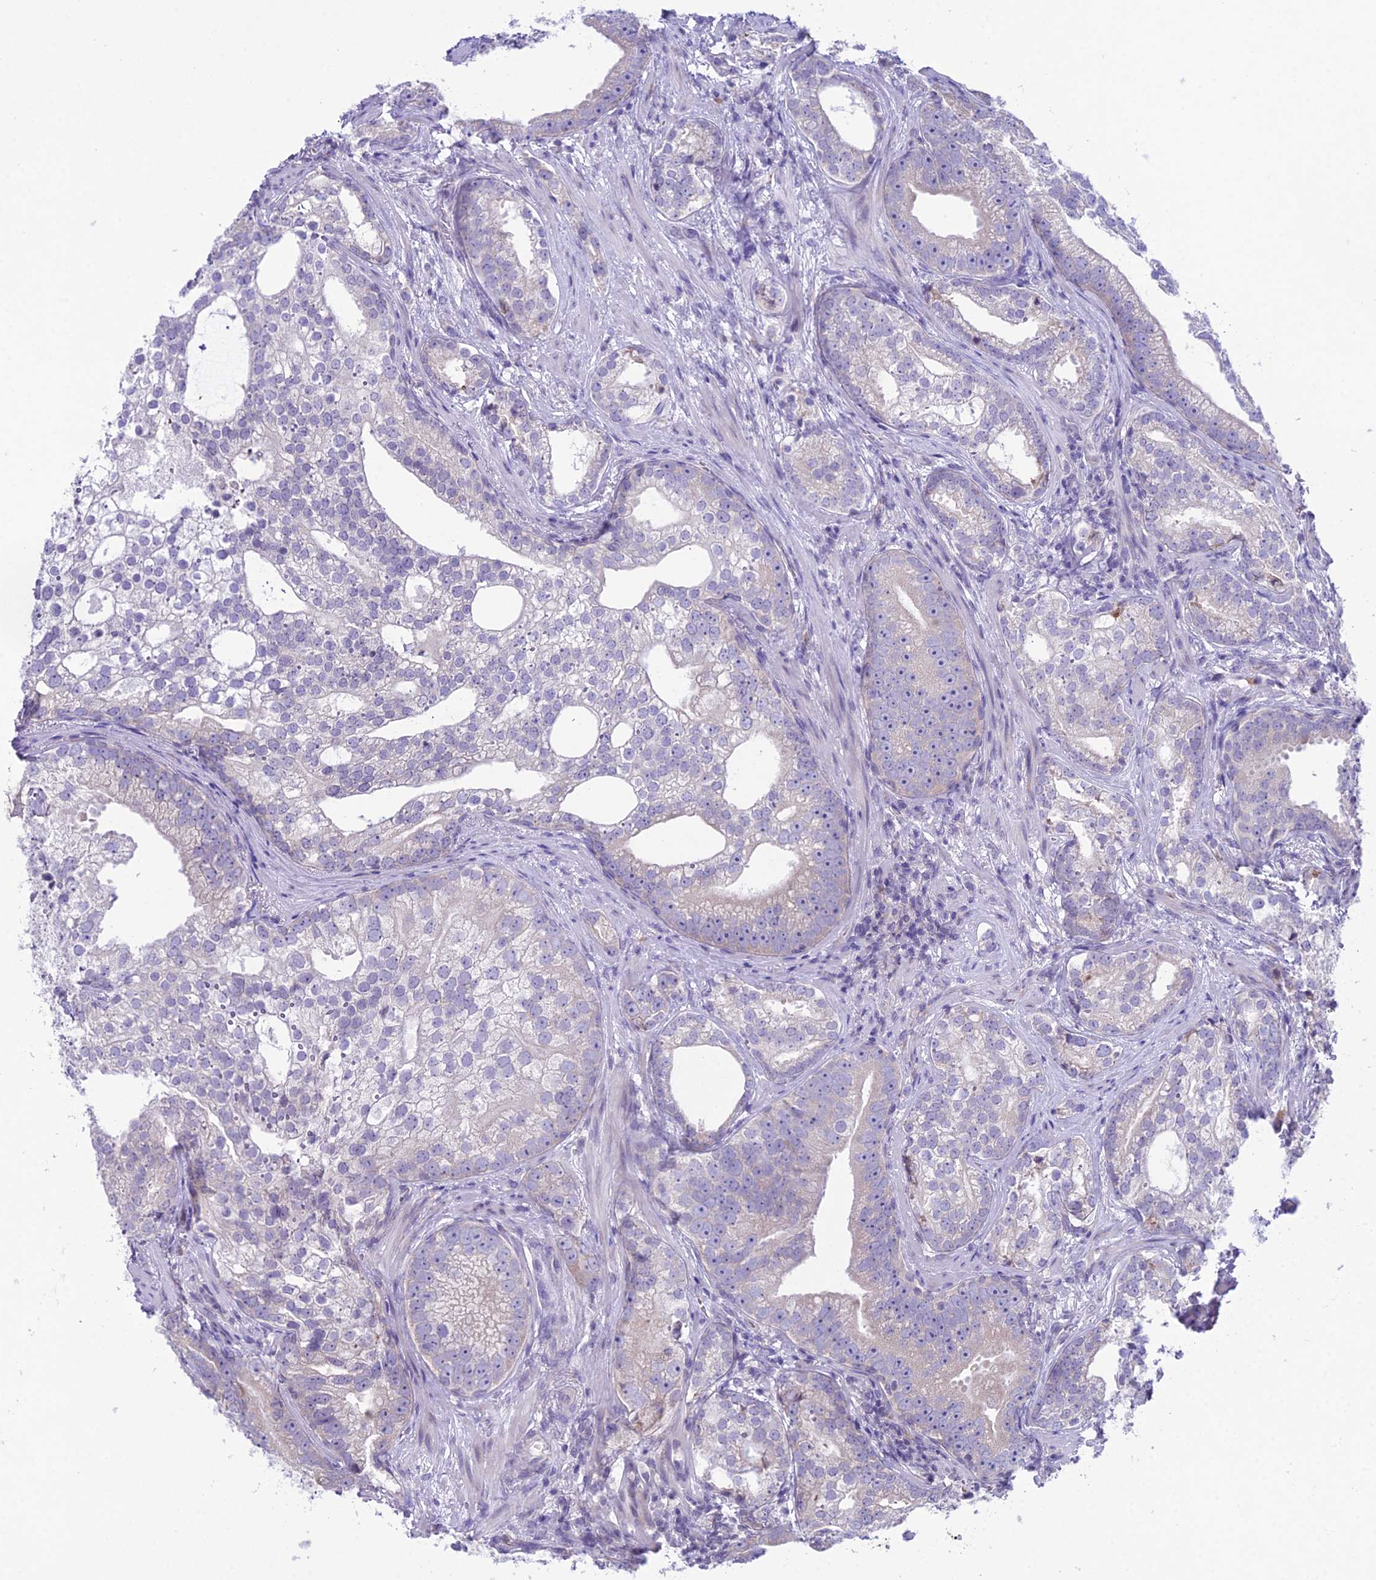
{"staining": {"intensity": "negative", "quantity": "none", "location": "none"}, "tissue": "prostate cancer", "cell_type": "Tumor cells", "image_type": "cancer", "snomed": [{"axis": "morphology", "description": "Adenocarcinoma, High grade"}, {"axis": "topography", "description": "Prostate"}], "caption": "Prostate cancer (high-grade adenocarcinoma) was stained to show a protein in brown. There is no significant positivity in tumor cells. (DAB immunohistochemistry (IHC) with hematoxylin counter stain).", "gene": "RPS26", "patient": {"sex": "male", "age": 75}}